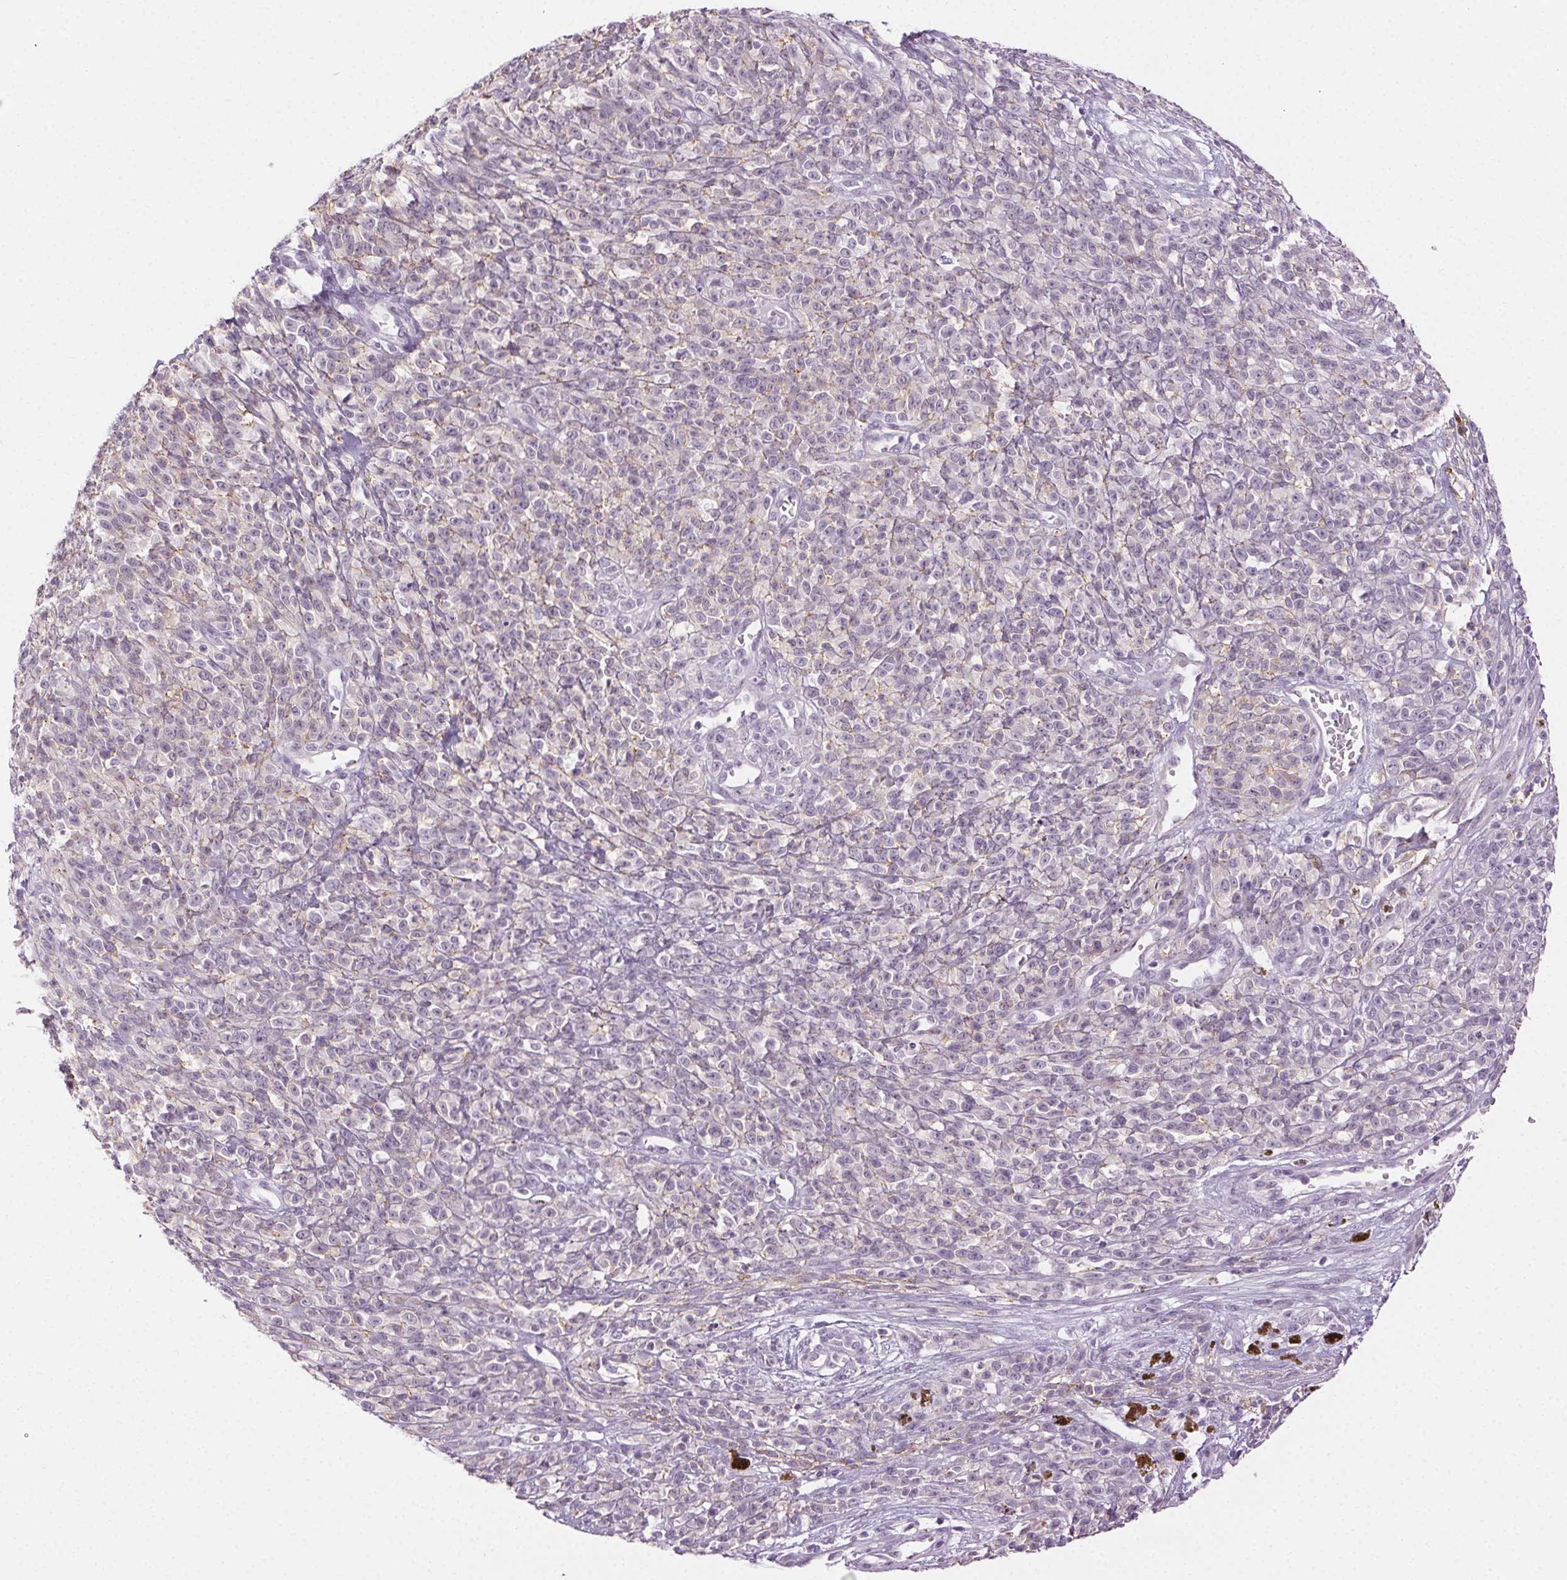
{"staining": {"intensity": "negative", "quantity": "none", "location": "none"}, "tissue": "melanoma", "cell_type": "Tumor cells", "image_type": "cancer", "snomed": [{"axis": "morphology", "description": "Malignant melanoma, NOS"}, {"axis": "topography", "description": "Skin"}, {"axis": "topography", "description": "Skin of trunk"}], "caption": "This is a histopathology image of immunohistochemistry (IHC) staining of melanoma, which shows no staining in tumor cells.", "gene": "AIF1L", "patient": {"sex": "male", "age": 74}}